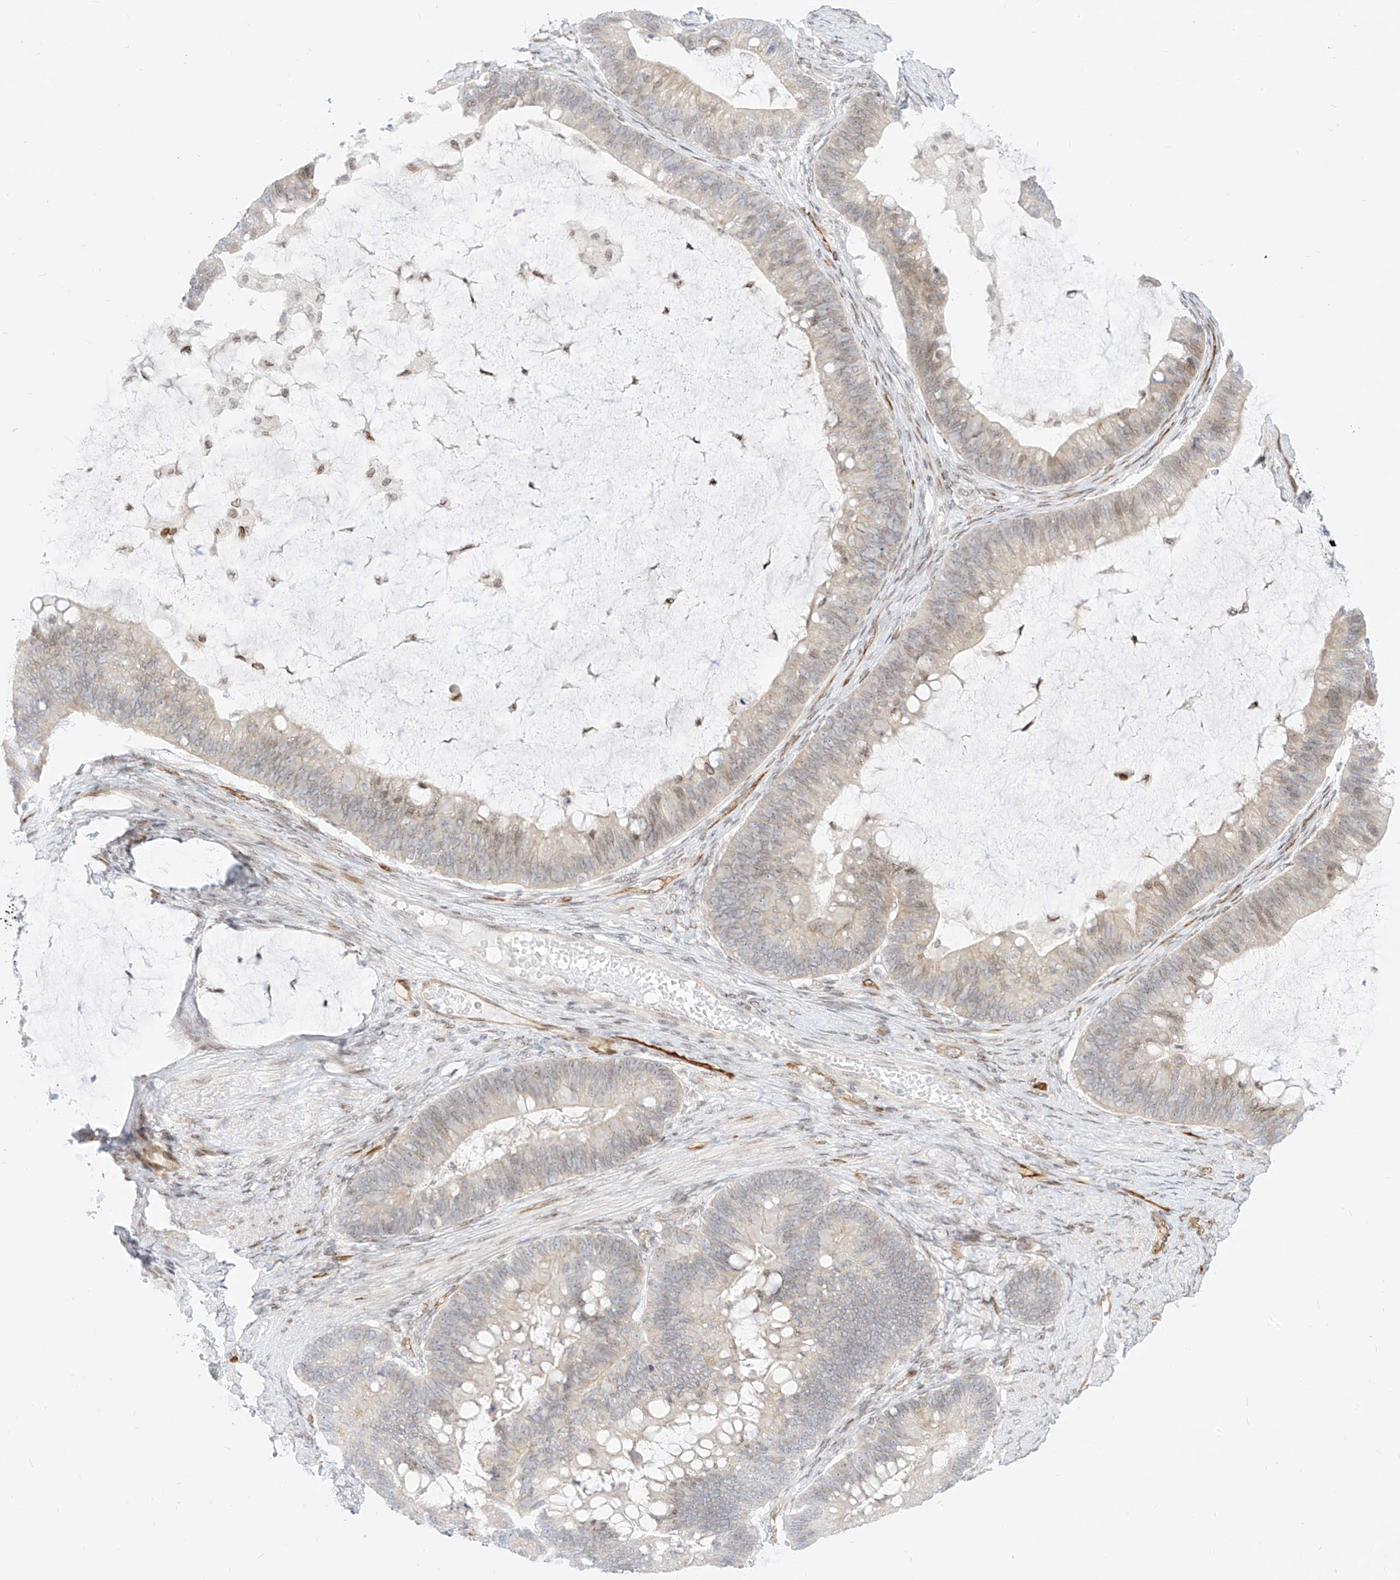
{"staining": {"intensity": "negative", "quantity": "none", "location": "none"}, "tissue": "ovarian cancer", "cell_type": "Tumor cells", "image_type": "cancer", "snomed": [{"axis": "morphology", "description": "Cystadenocarcinoma, mucinous, NOS"}, {"axis": "topography", "description": "Ovary"}], "caption": "Human ovarian cancer (mucinous cystadenocarcinoma) stained for a protein using immunohistochemistry reveals no staining in tumor cells.", "gene": "NHSL1", "patient": {"sex": "female", "age": 61}}